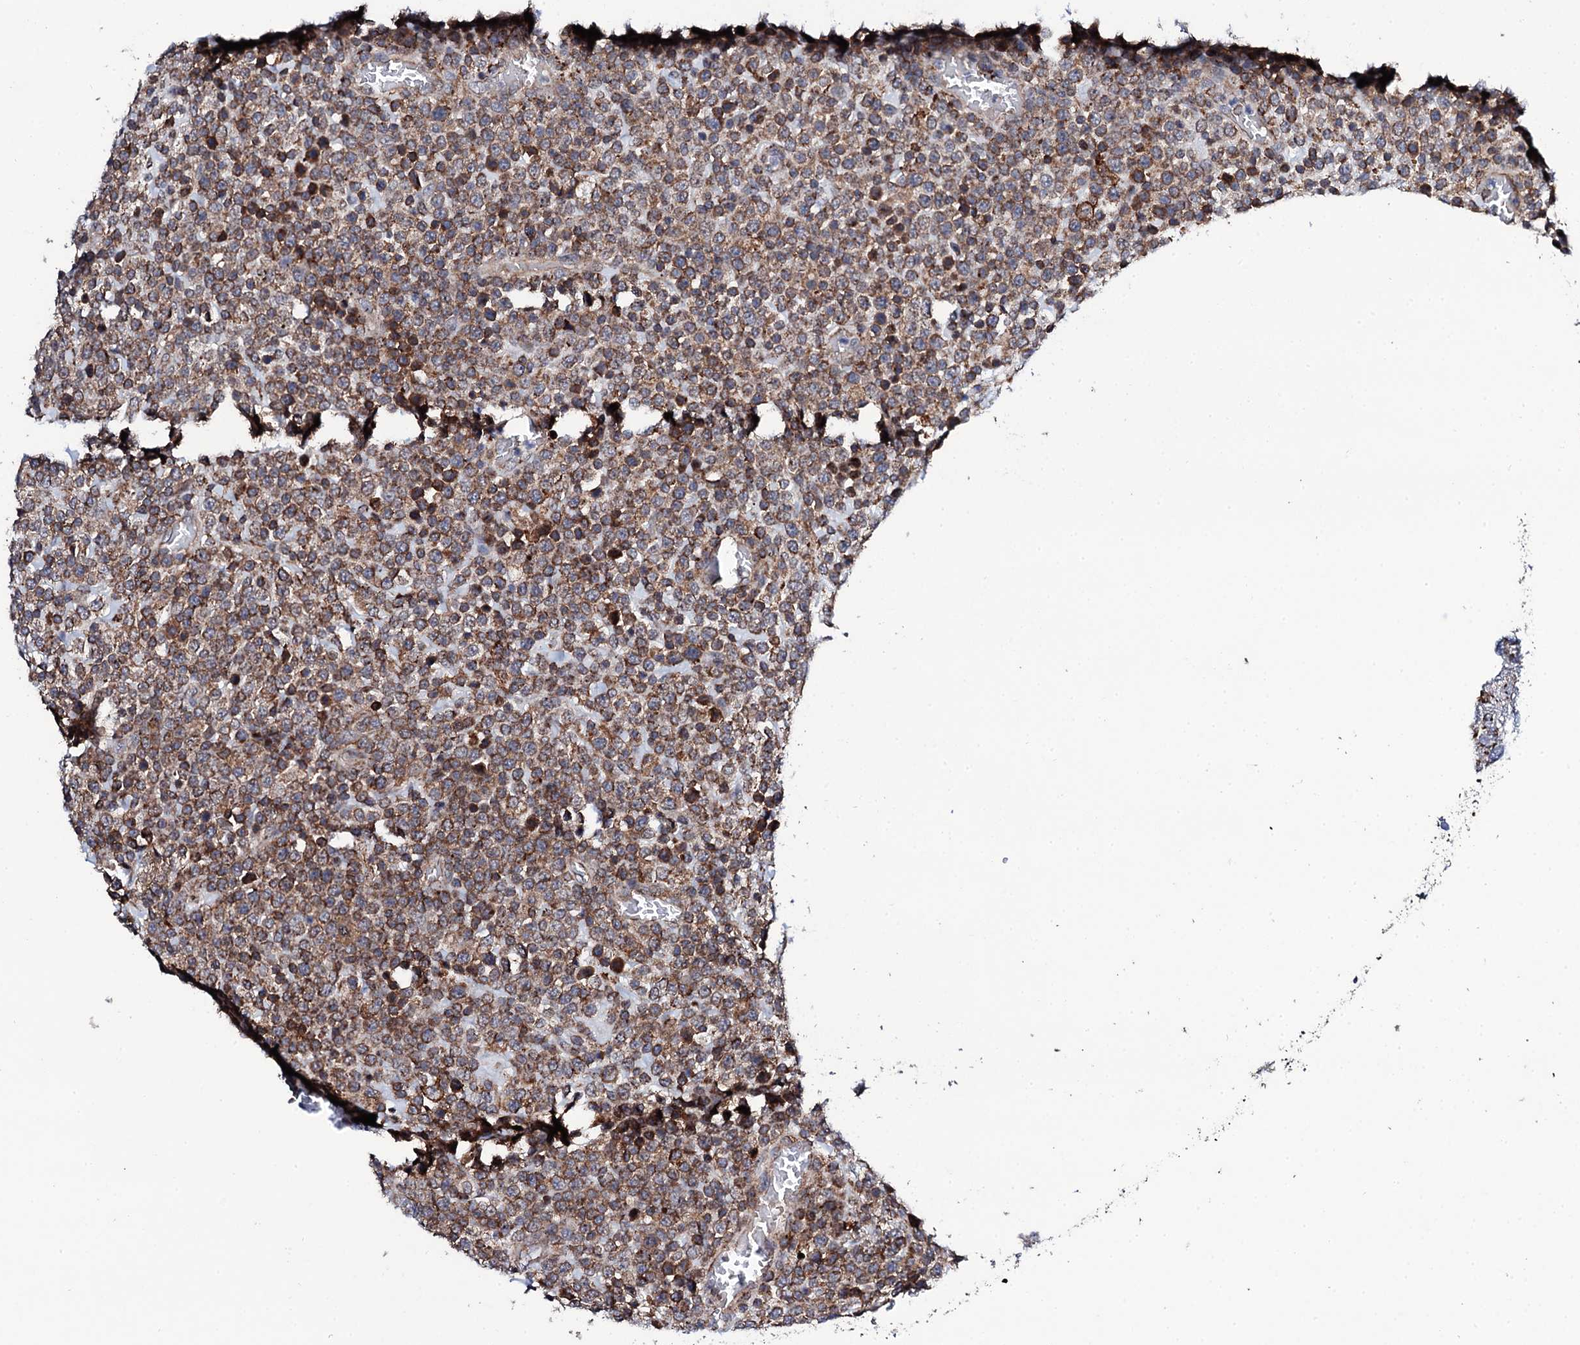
{"staining": {"intensity": "moderate", "quantity": ">75%", "location": "cytoplasmic/membranous"}, "tissue": "lymphoma", "cell_type": "Tumor cells", "image_type": "cancer", "snomed": [{"axis": "morphology", "description": "Malignant lymphoma, non-Hodgkin's type, High grade"}, {"axis": "topography", "description": "Colon"}], "caption": "The micrograph reveals a brown stain indicating the presence of a protein in the cytoplasmic/membranous of tumor cells in high-grade malignant lymphoma, non-Hodgkin's type.", "gene": "COG4", "patient": {"sex": "female", "age": 53}}